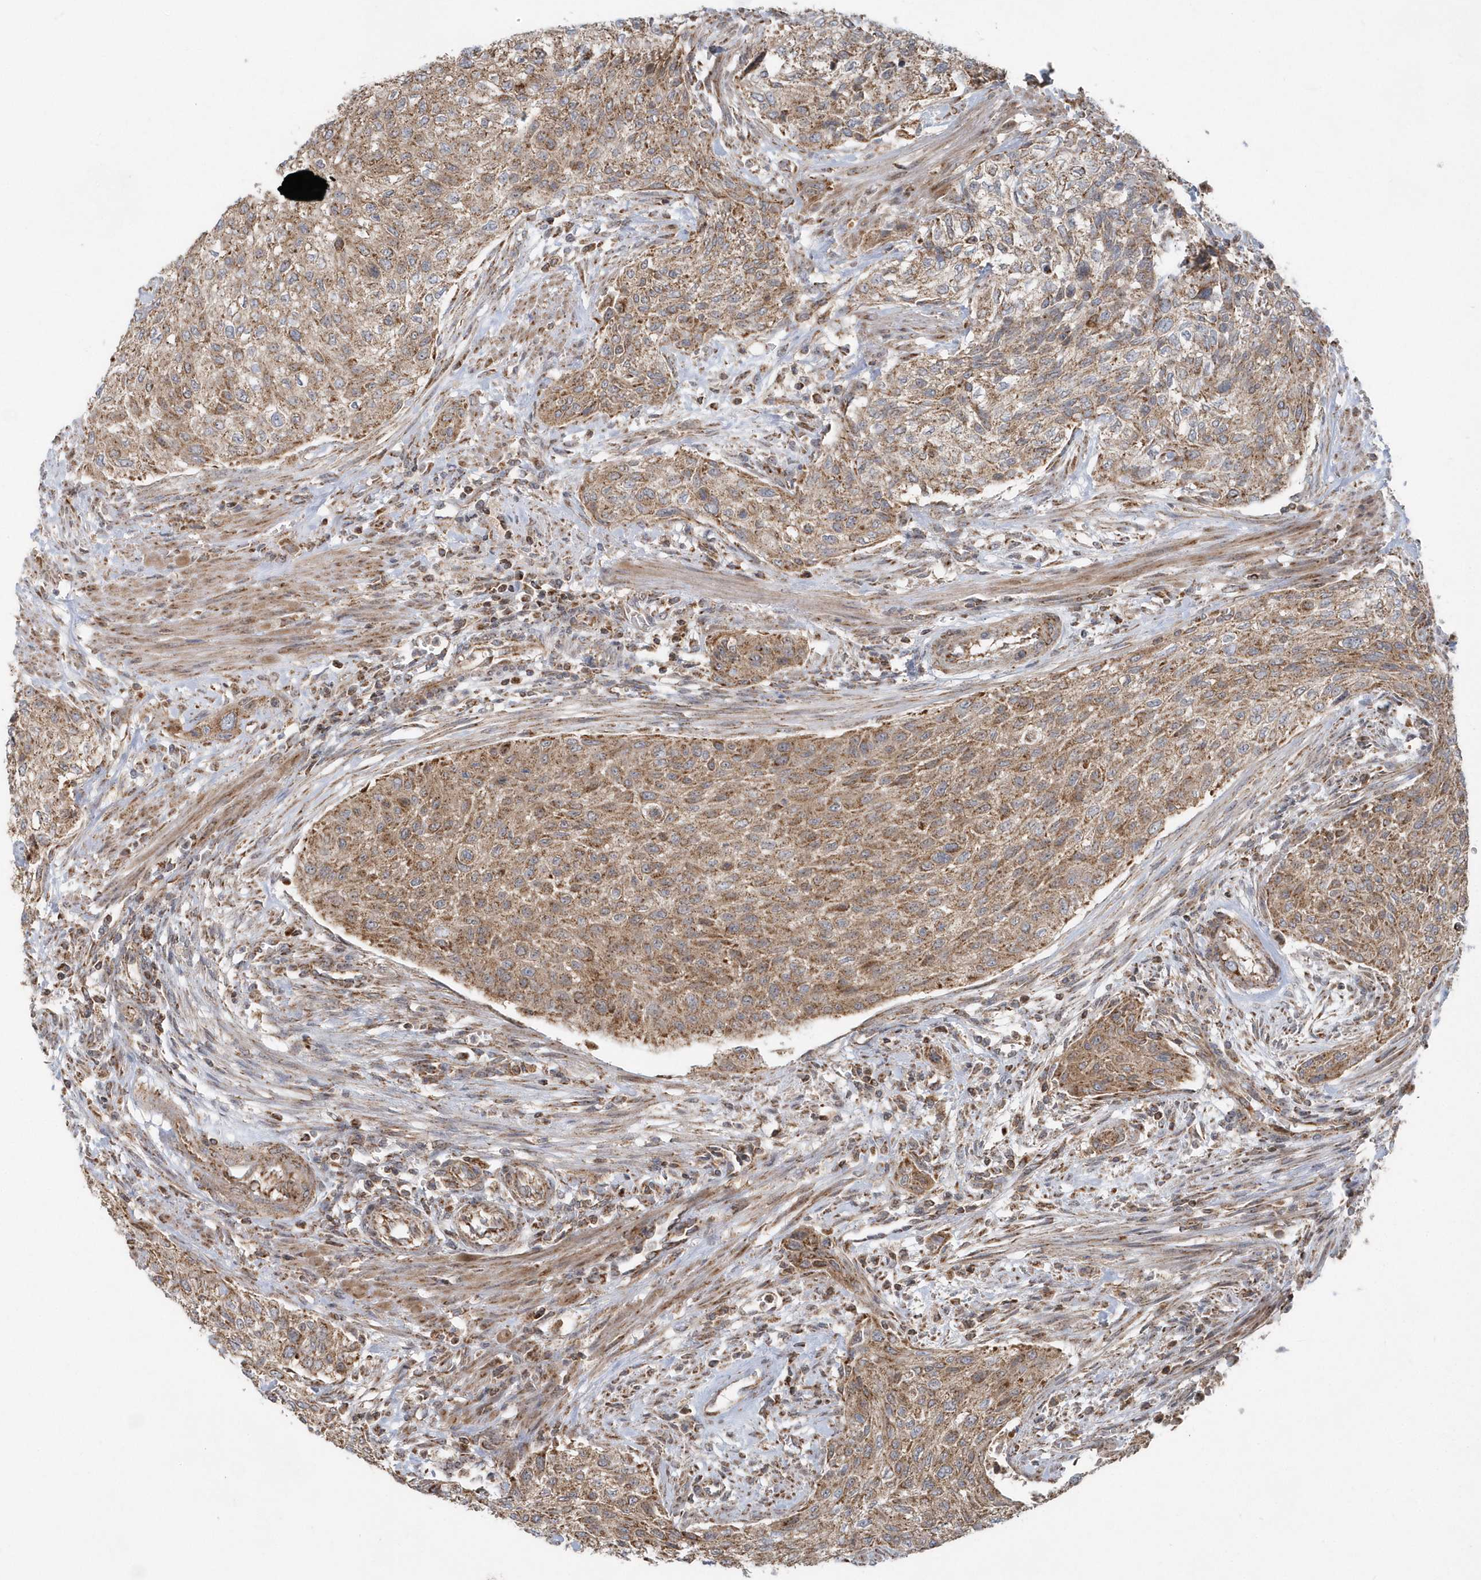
{"staining": {"intensity": "moderate", "quantity": ">75%", "location": "cytoplasmic/membranous"}, "tissue": "urothelial cancer", "cell_type": "Tumor cells", "image_type": "cancer", "snomed": [{"axis": "morphology", "description": "Urothelial carcinoma, High grade"}, {"axis": "topography", "description": "Urinary bladder"}], "caption": "DAB immunohistochemical staining of human urothelial cancer exhibits moderate cytoplasmic/membranous protein expression in about >75% of tumor cells. Immunohistochemistry (ihc) stains the protein in brown and the nuclei are stained blue.", "gene": "PPP1R7", "patient": {"sex": "male", "age": 35}}